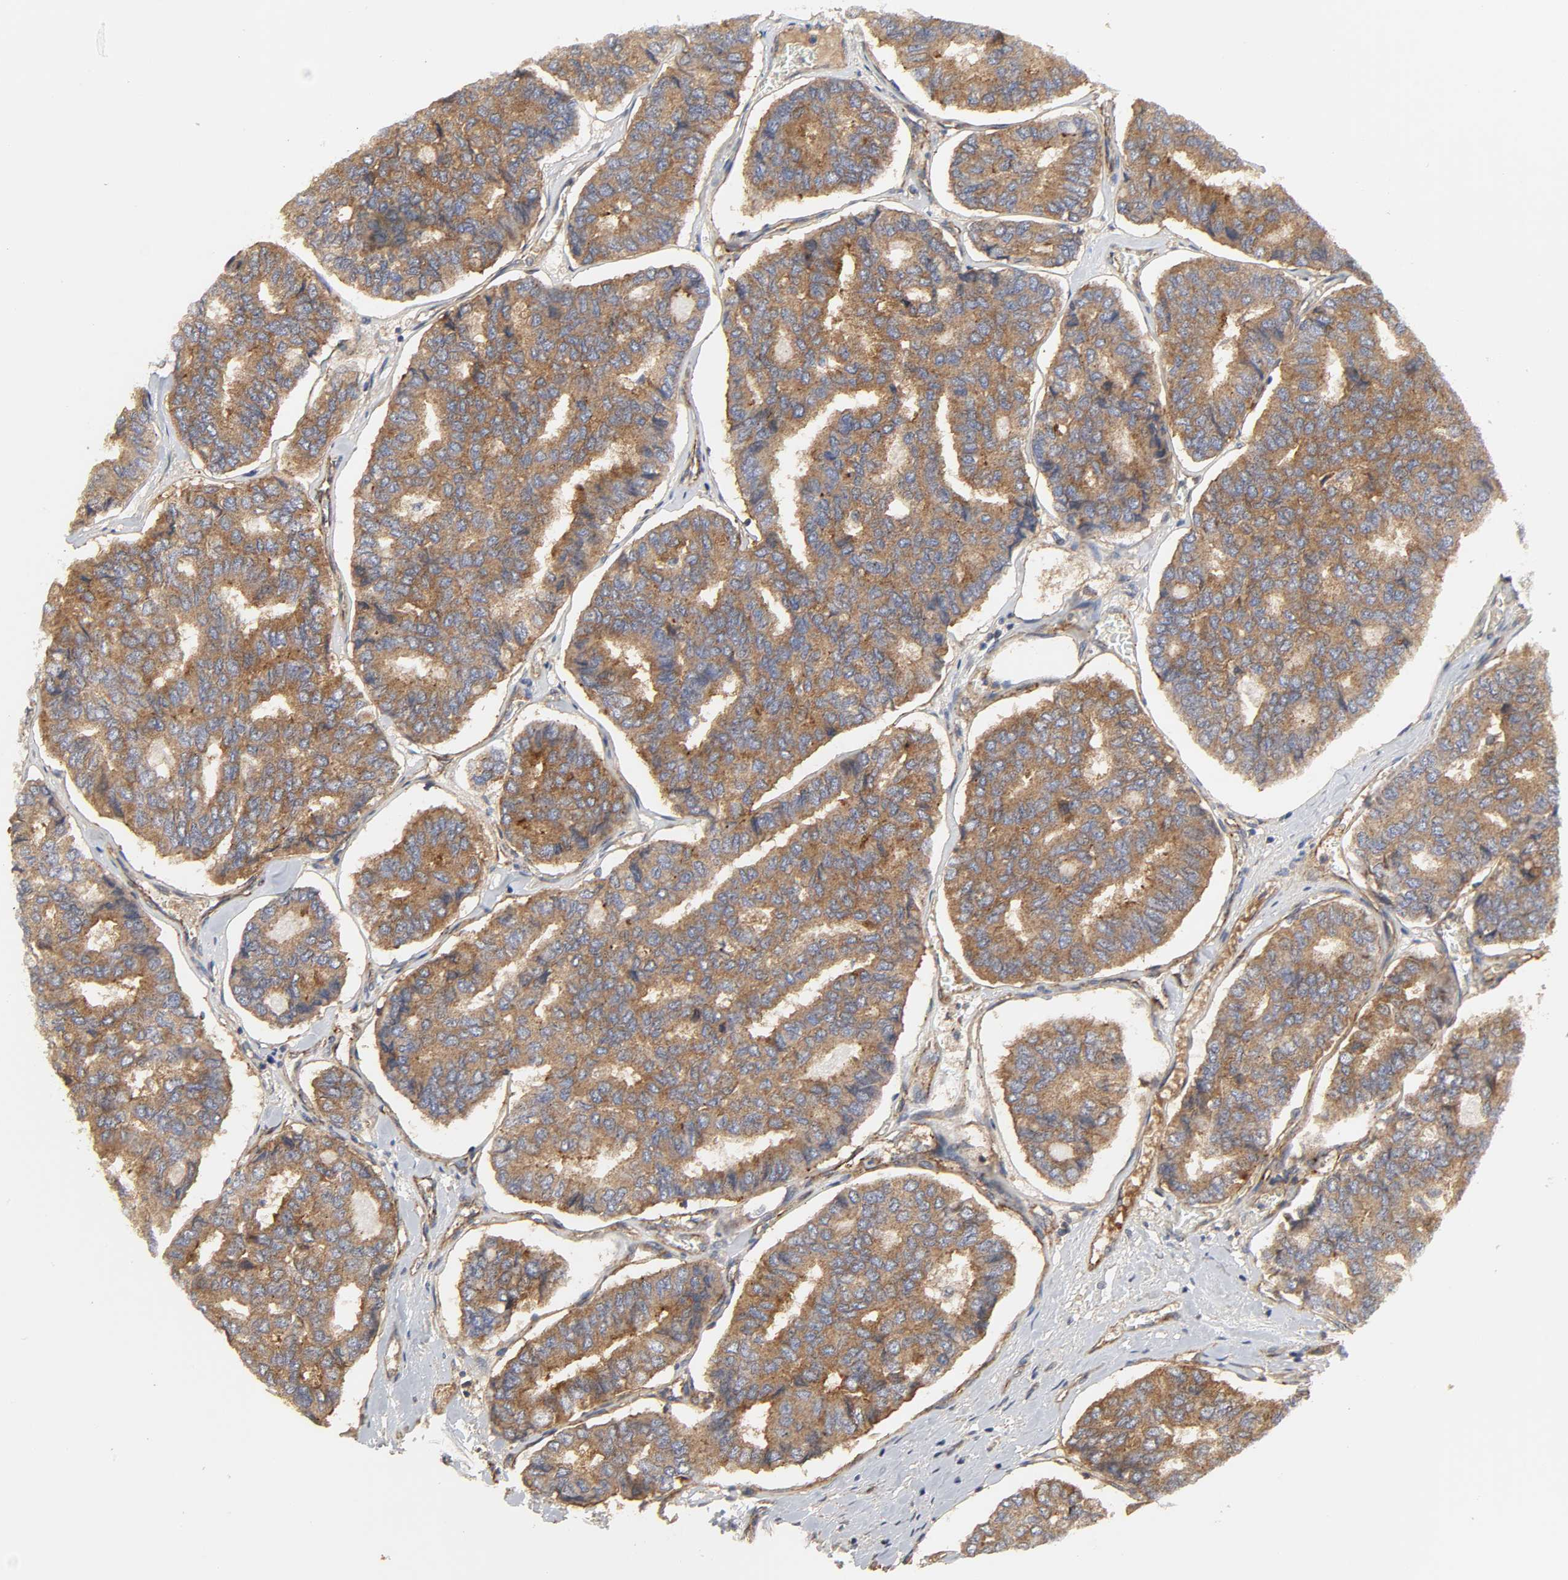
{"staining": {"intensity": "strong", "quantity": ">75%", "location": "cytoplasmic/membranous"}, "tissue": "thyroid cancer", "cell_type": "Tumor cells", "image_type": "cancer", "snomed": [{"axis": "morphology", "description": "Papillary adenocarcinoma, NOS"}, {"axis": "topography", "description": "Thyroid gland"}], "caption": "An immunohistochemistry (IHC) histopathology image of tumor tissue is shown. Protein staining in brown highlights strong cytoplasmic/membranous positivity in thyroid cancer within tumor cells.", "gene": "SH3GLB1", "patient": {"sex": "female", "age": 35}}